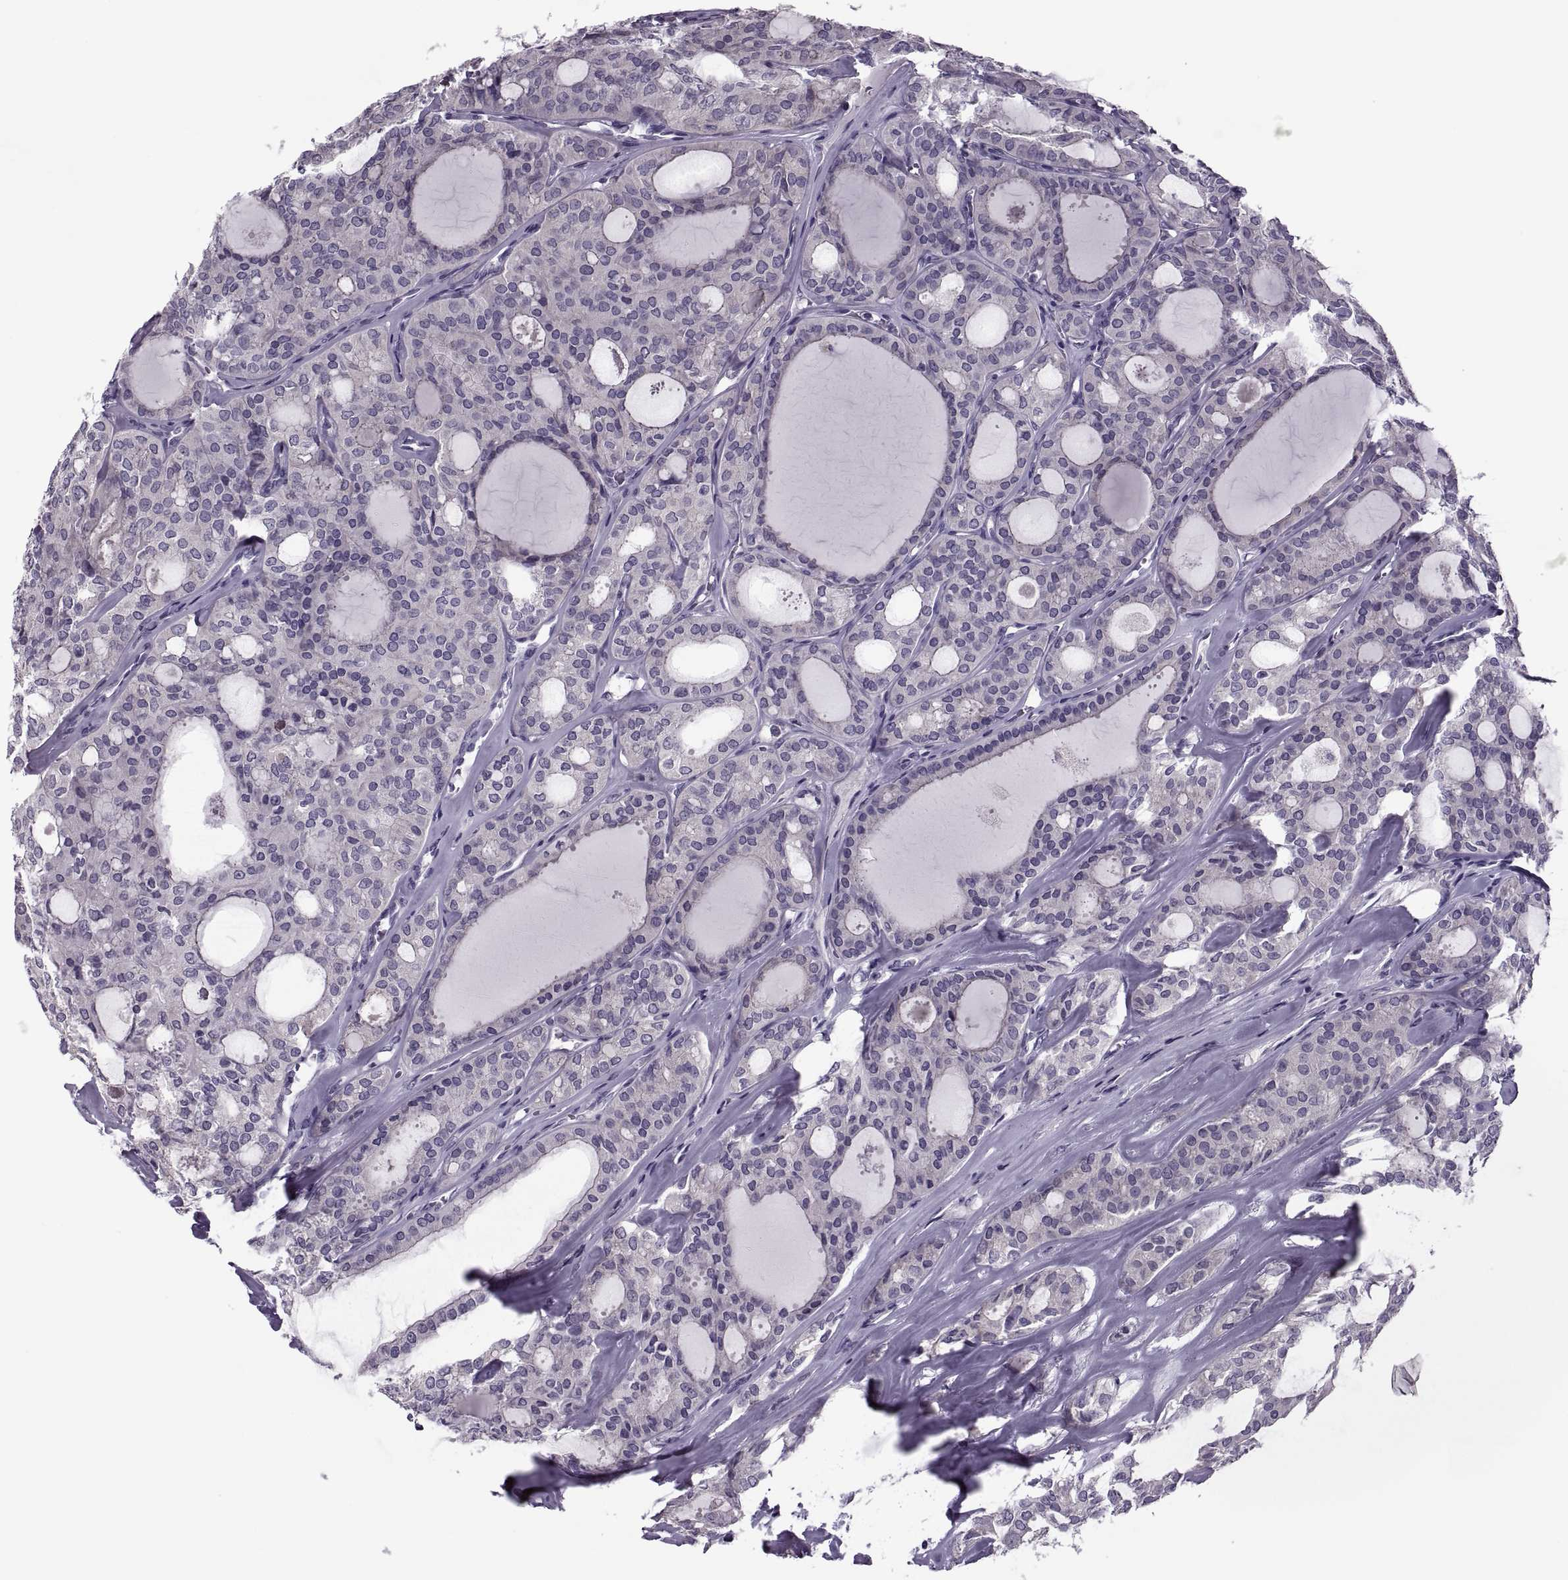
{"staining": {"intensity": "negative", "quantity": "none", "location": "none"}, "tissue": "thyroid cancer", "cell_type": "Tumor cells", "image_type": "cancer", "snomed": [{"axis": "morphology", "description": "Follicular adenoma carcinoma, NOS"}, {"axis": "topography", "description": "Thyroid gland"}], "caption": "Photomicrograph shows no significant protein staining in tumor cells of thyroid follicular adenoma carcinoma.", "gene": "PRSS54", "patient": {"sex": "male", "age": 75}}